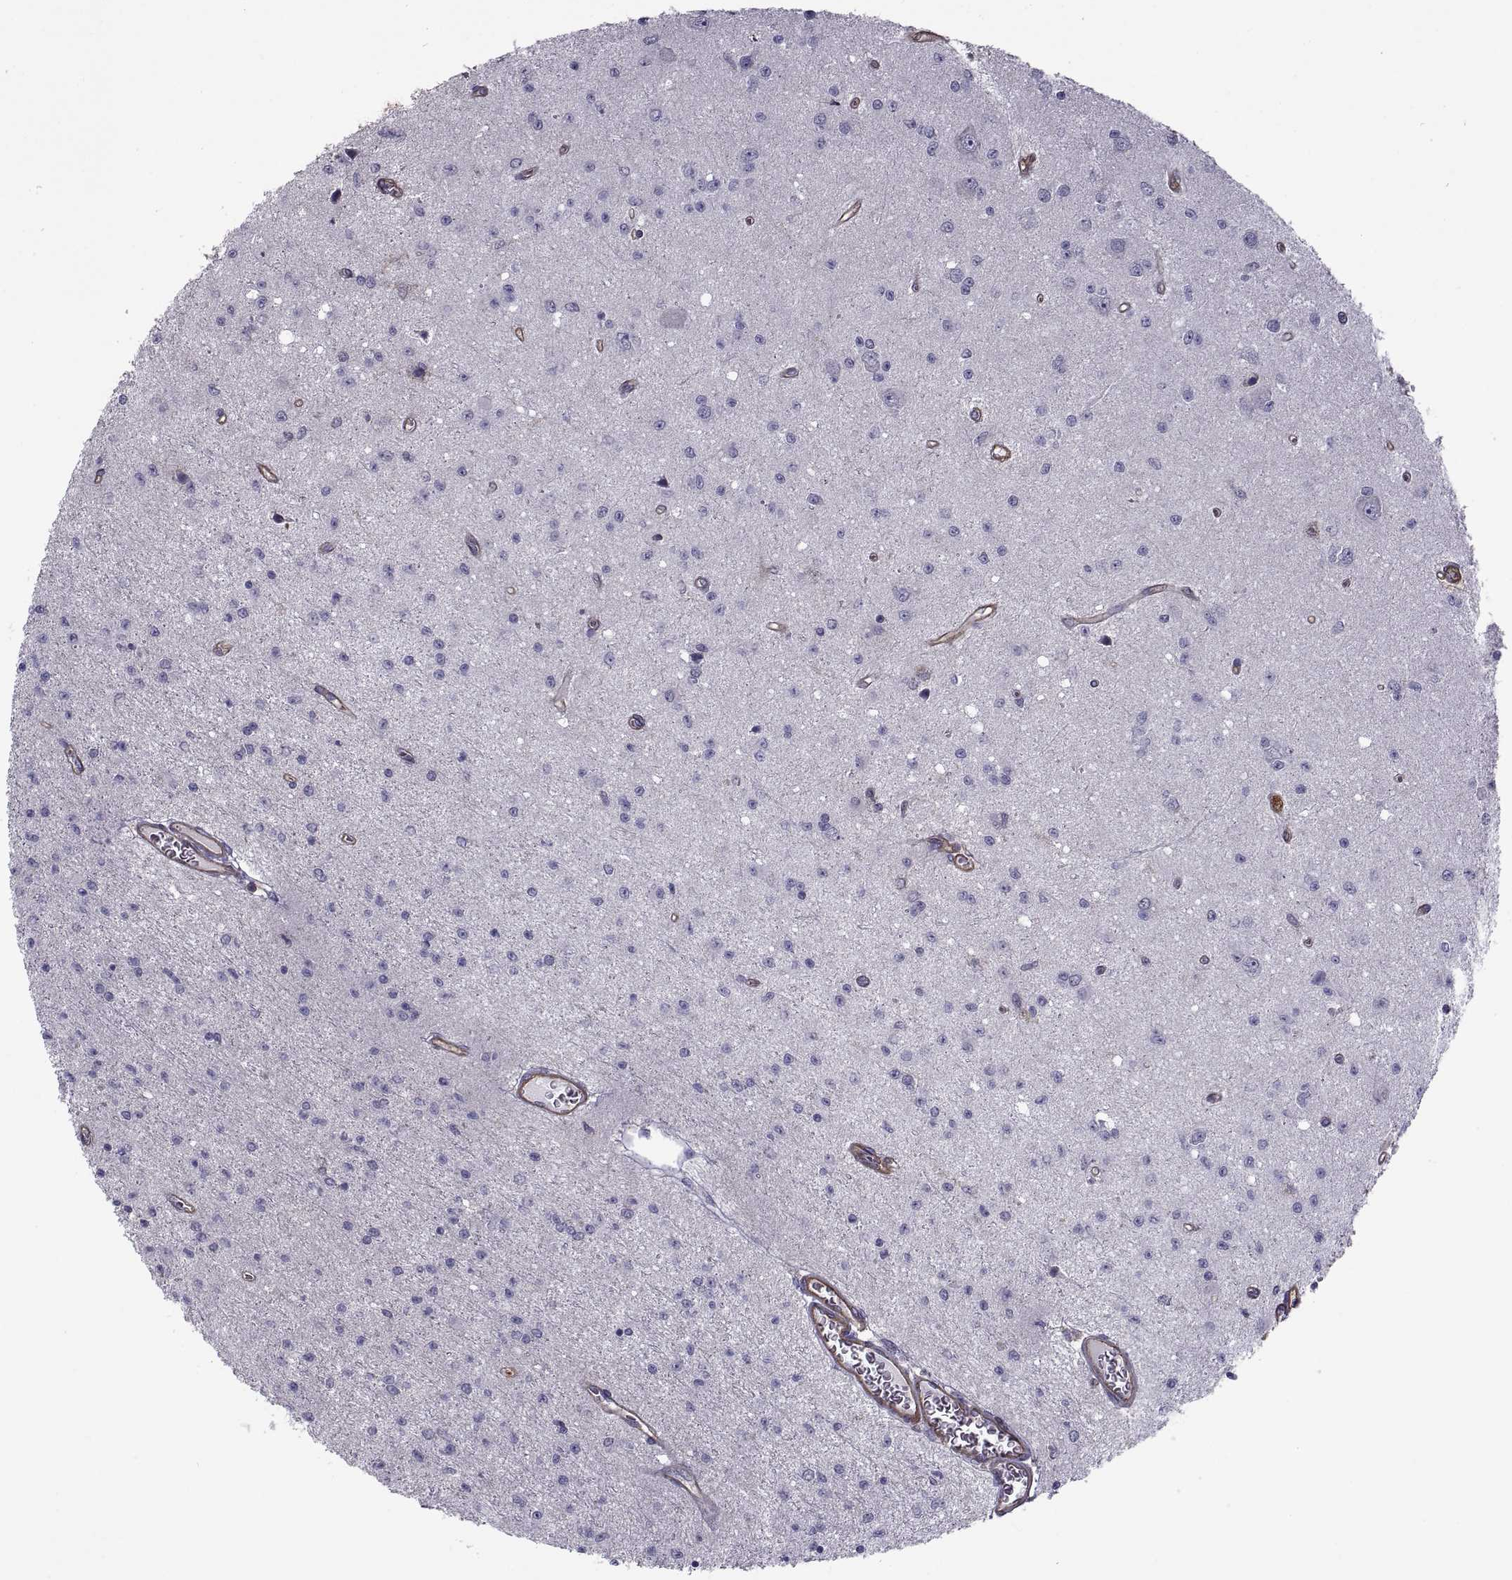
{"staining": {"intensity": "negative", "quantity": "none", "location": "none"}, "tissue": "glioma", "cell_type": "Tumor cells", "image_type": "cancer", "snomed": [{"axis": "morphology", "description": "Glioma, malignant, Low grade"}, {"axis": "topography", "description": "Brain"}], "caption": "The immunohistochemistry image has no significant positivity in tumor cells of glioma tissue.", "gene": "MYH9", "patient": {"sex": "female", "age": 45}}